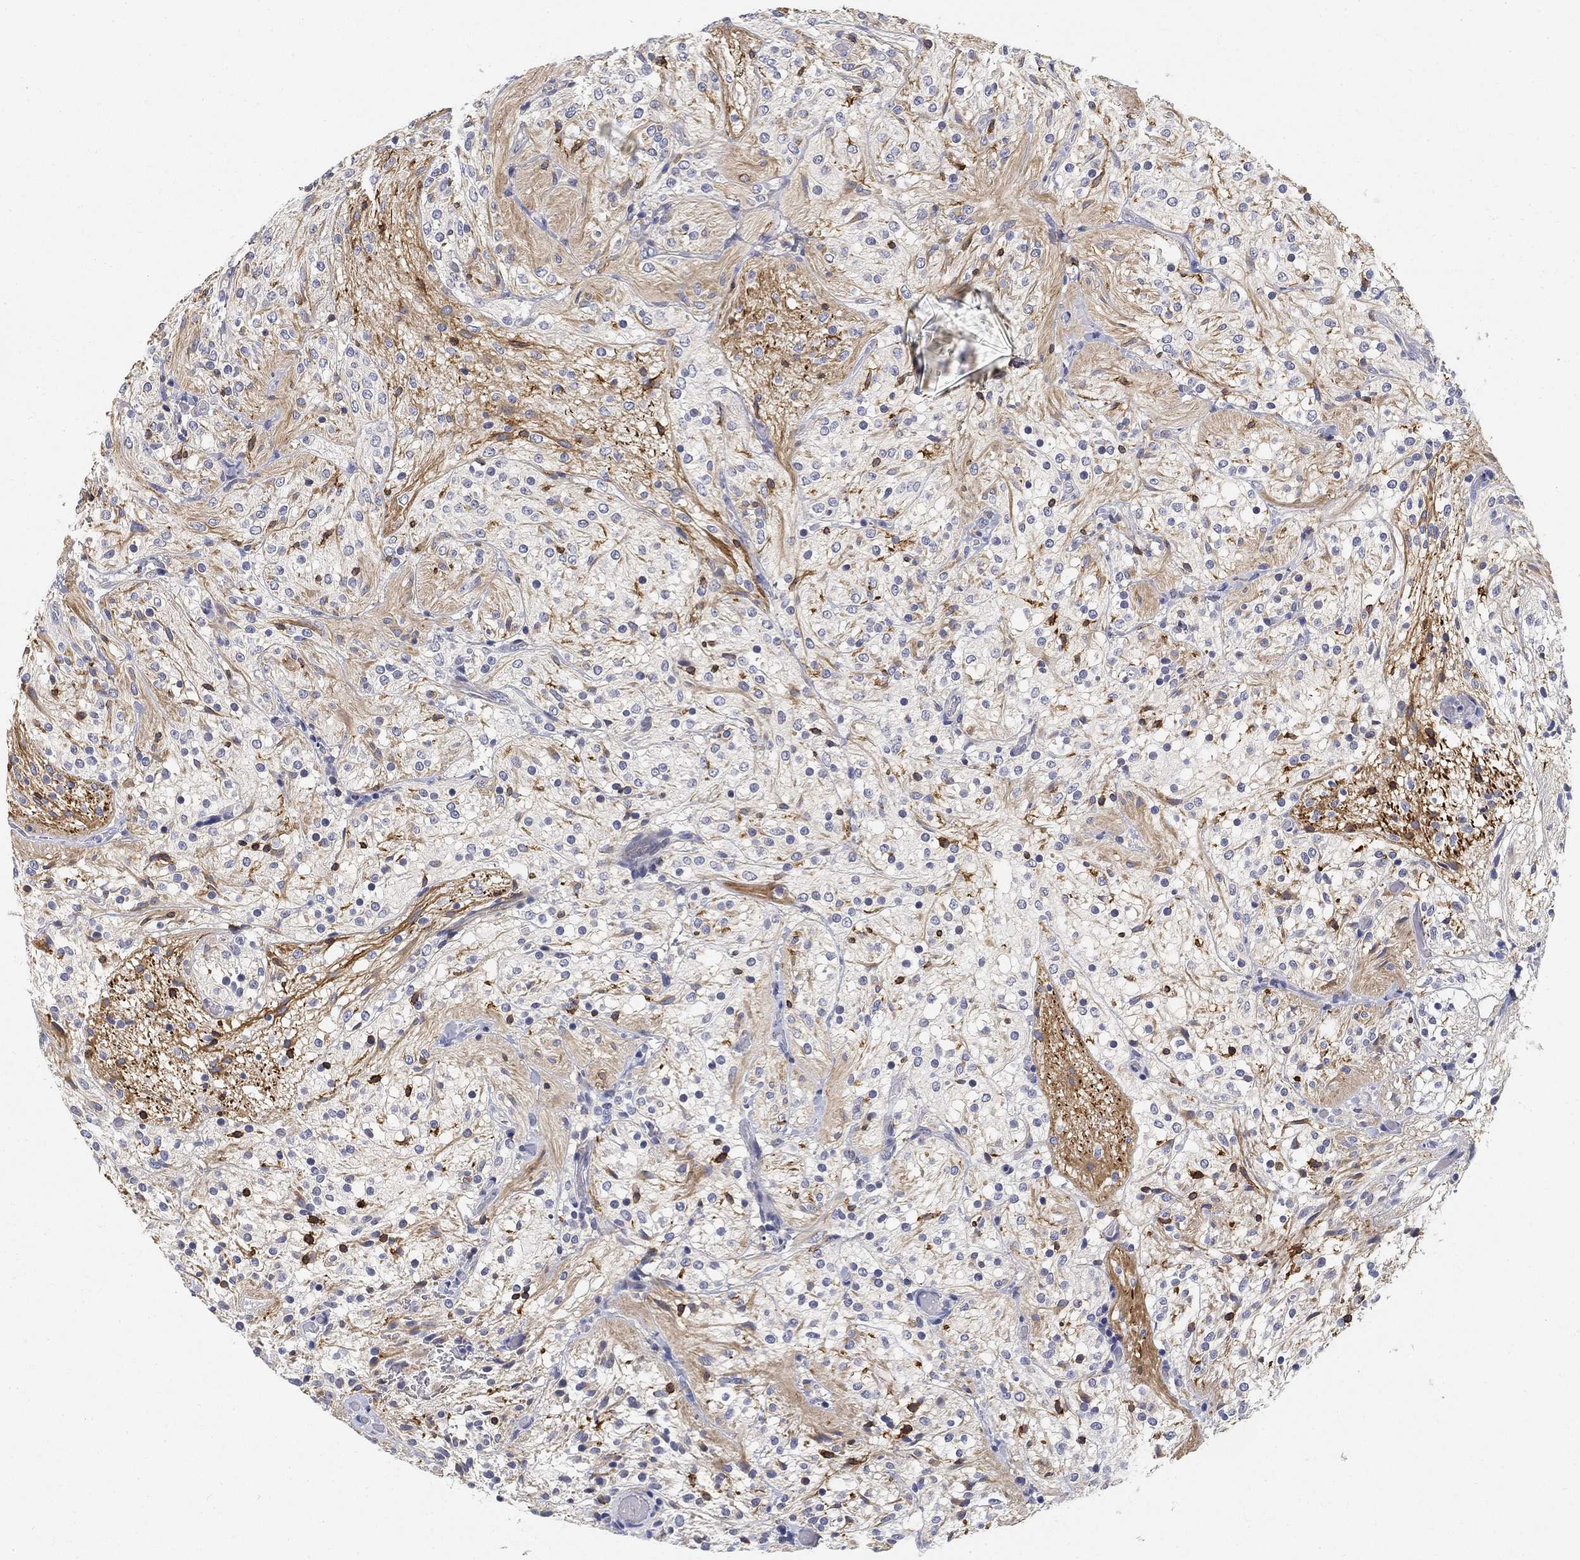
{"staining": {"intensity": "negative", "quantity": "none", "location": "none"}, "tissue": "glioma", "cell_type": "Tumor cells", "image_type": "cancer", "snomed": [{"axis": "morphology", "description": "Glioma, malignant, Low grade"}, {"axis": "topography", "description": "Brain"}], "caption": "There is no significant positivity in tumor cells of glioma.", "gene": "SLC2A5", "patient": {"sex": "male", "age": 3}}